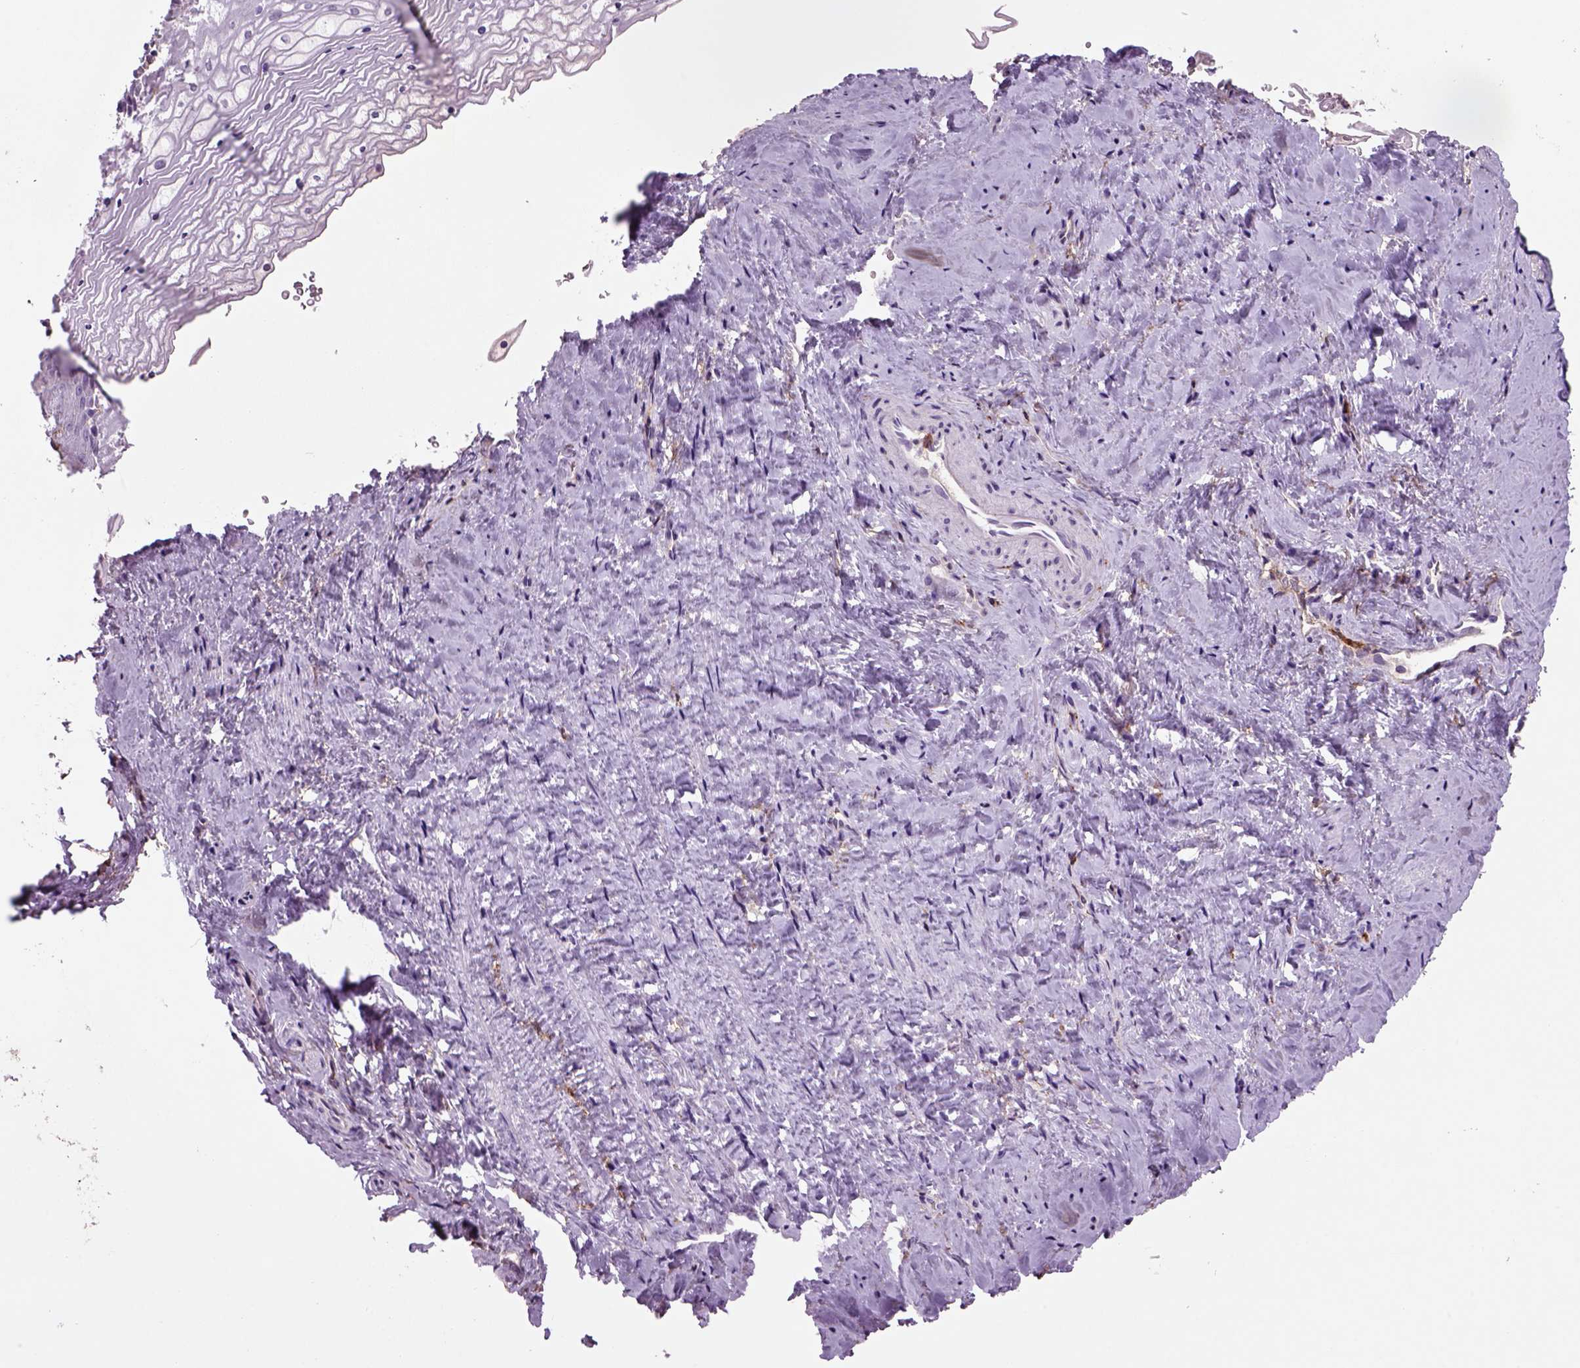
{"staining": {"intensity": "negative", "quantity": "none", "location": "none"}, "tissue": "vagina", "cell_type": "Squamous epithelial cells", "image_type": "normal", "snomed": [{"axis": "morphology", "description": "Normal tissue, NOS"}, {"axis": "topography", "description": "Vagina"}], "caption": "The histopathology image demonstrates no staining of squamous epithelial cells in benign vagina.", "gene": "CD14", "patient": {"sex": "female", "age": 45}}